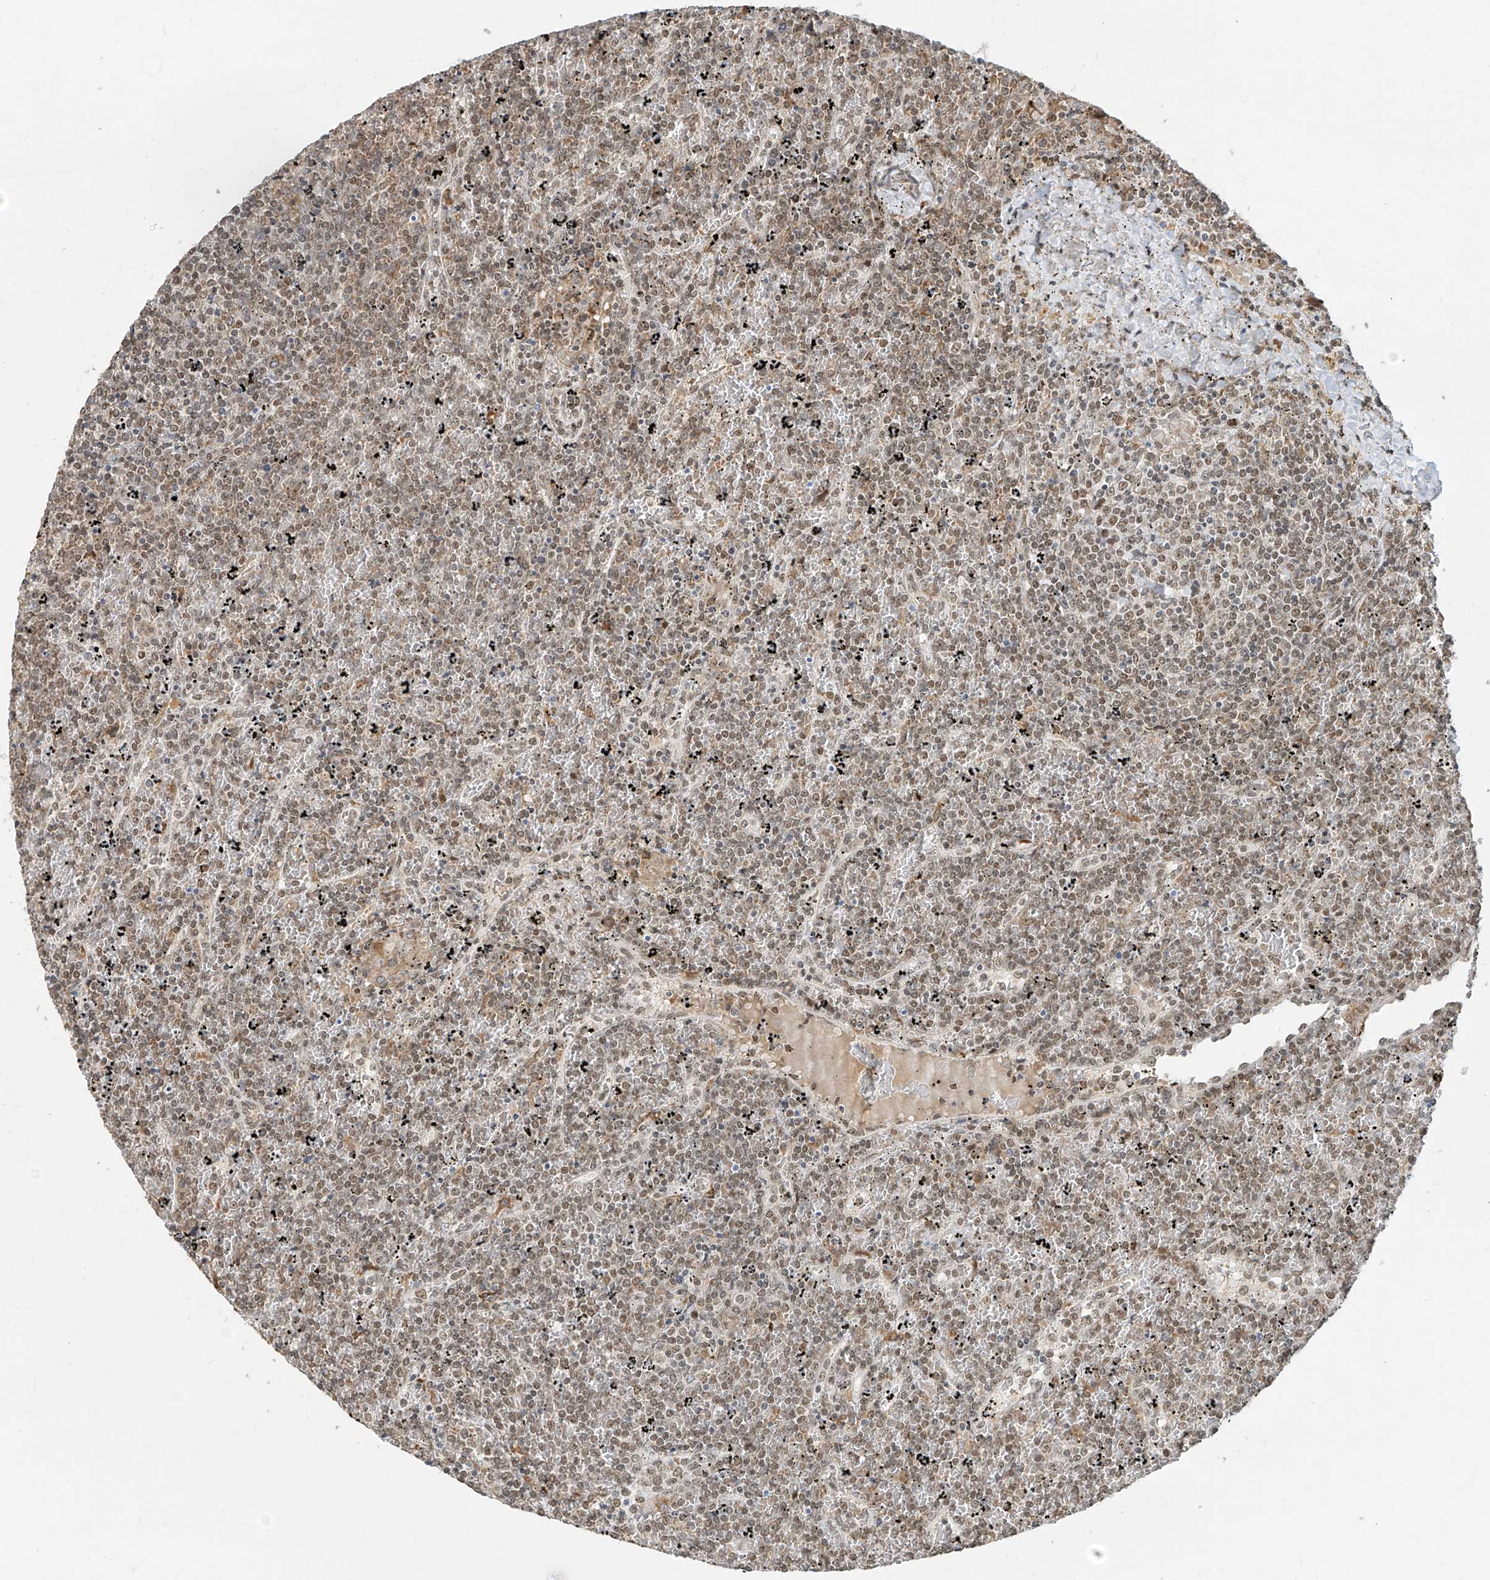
{"staining": {"intensity": "moderate", "quantity": ">75%", "location": "nuclear"}, "tissue": "lymphoma", "cell_type": "Tumor cells", "image_type": "cancer", "snomed": [{"axis": "morphology", "description": "Malignant lymphoma, non-Hodgkin's type, Low grade"}, {"axis": "topography", "description": "Spleen"}], "caption": "This image demonstrates lymphoma stained with immunohistochemistry (IHC) to label a protein in brown. The nuclear of tumor cells show moderate positivity for the protein. Nuclei are counter-stained blue.", "gene": "ZMYM2", "patient": {"sex": "female", "age": 19}}